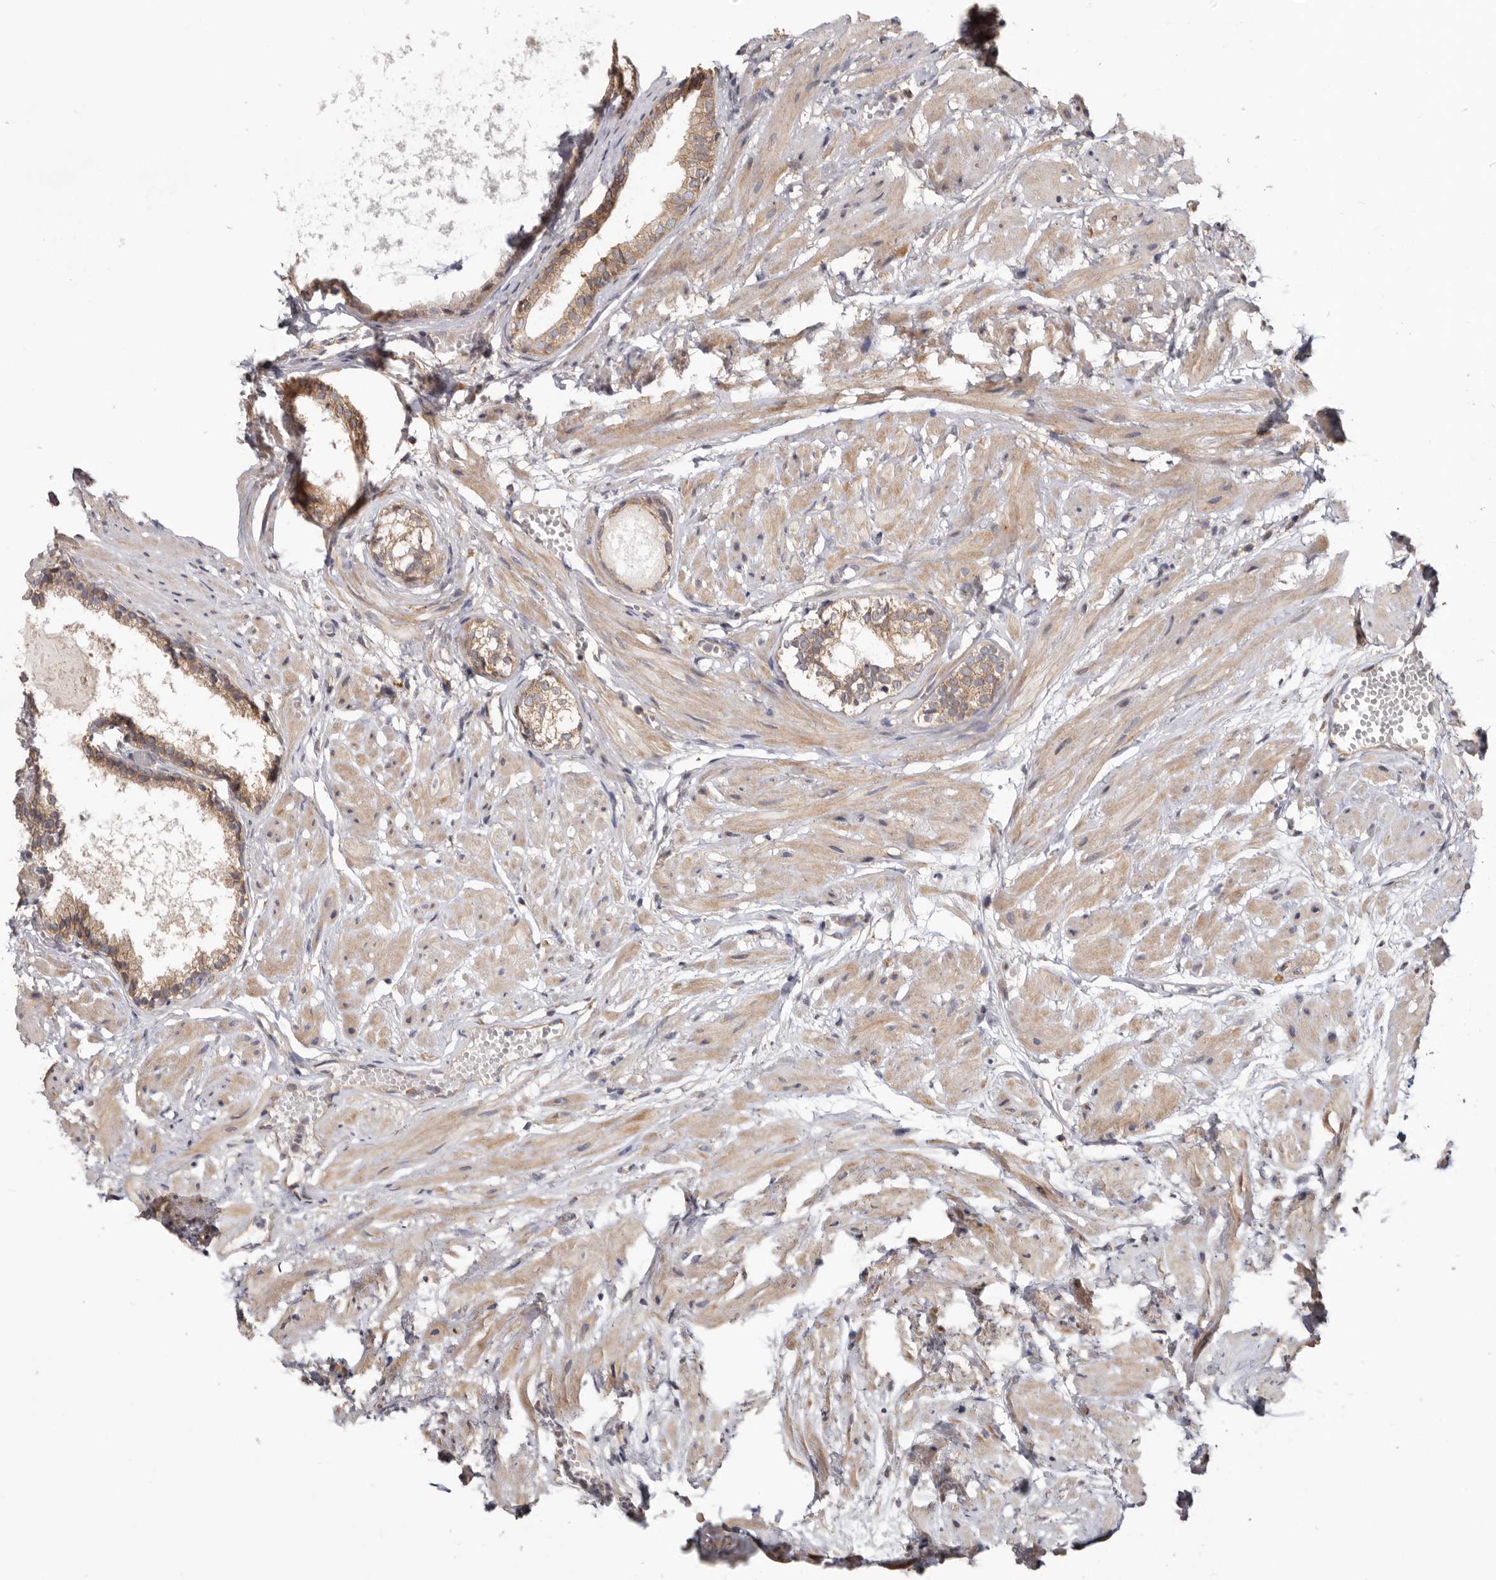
{"staining": {"intensity": "moderate", "quantity": "25%-75%", "location": "cytoplasmic/membranous"}, "tissue": "prostate cancer", "cell_type": "Tumor cells", "image_type": "cancer", "snomed": [{"axis": "morphology", "description": "Adenocarcinoma, Low grade"}, {"axis": "topography", "description": "Prostate"}], "caption": "Prostate cancer stained for a protein exhibits moderate cytoplasmic/membranous positivity in tumor cells.", "gene": "TMUB1", "patient": {"sex": "male", "age": 88}}